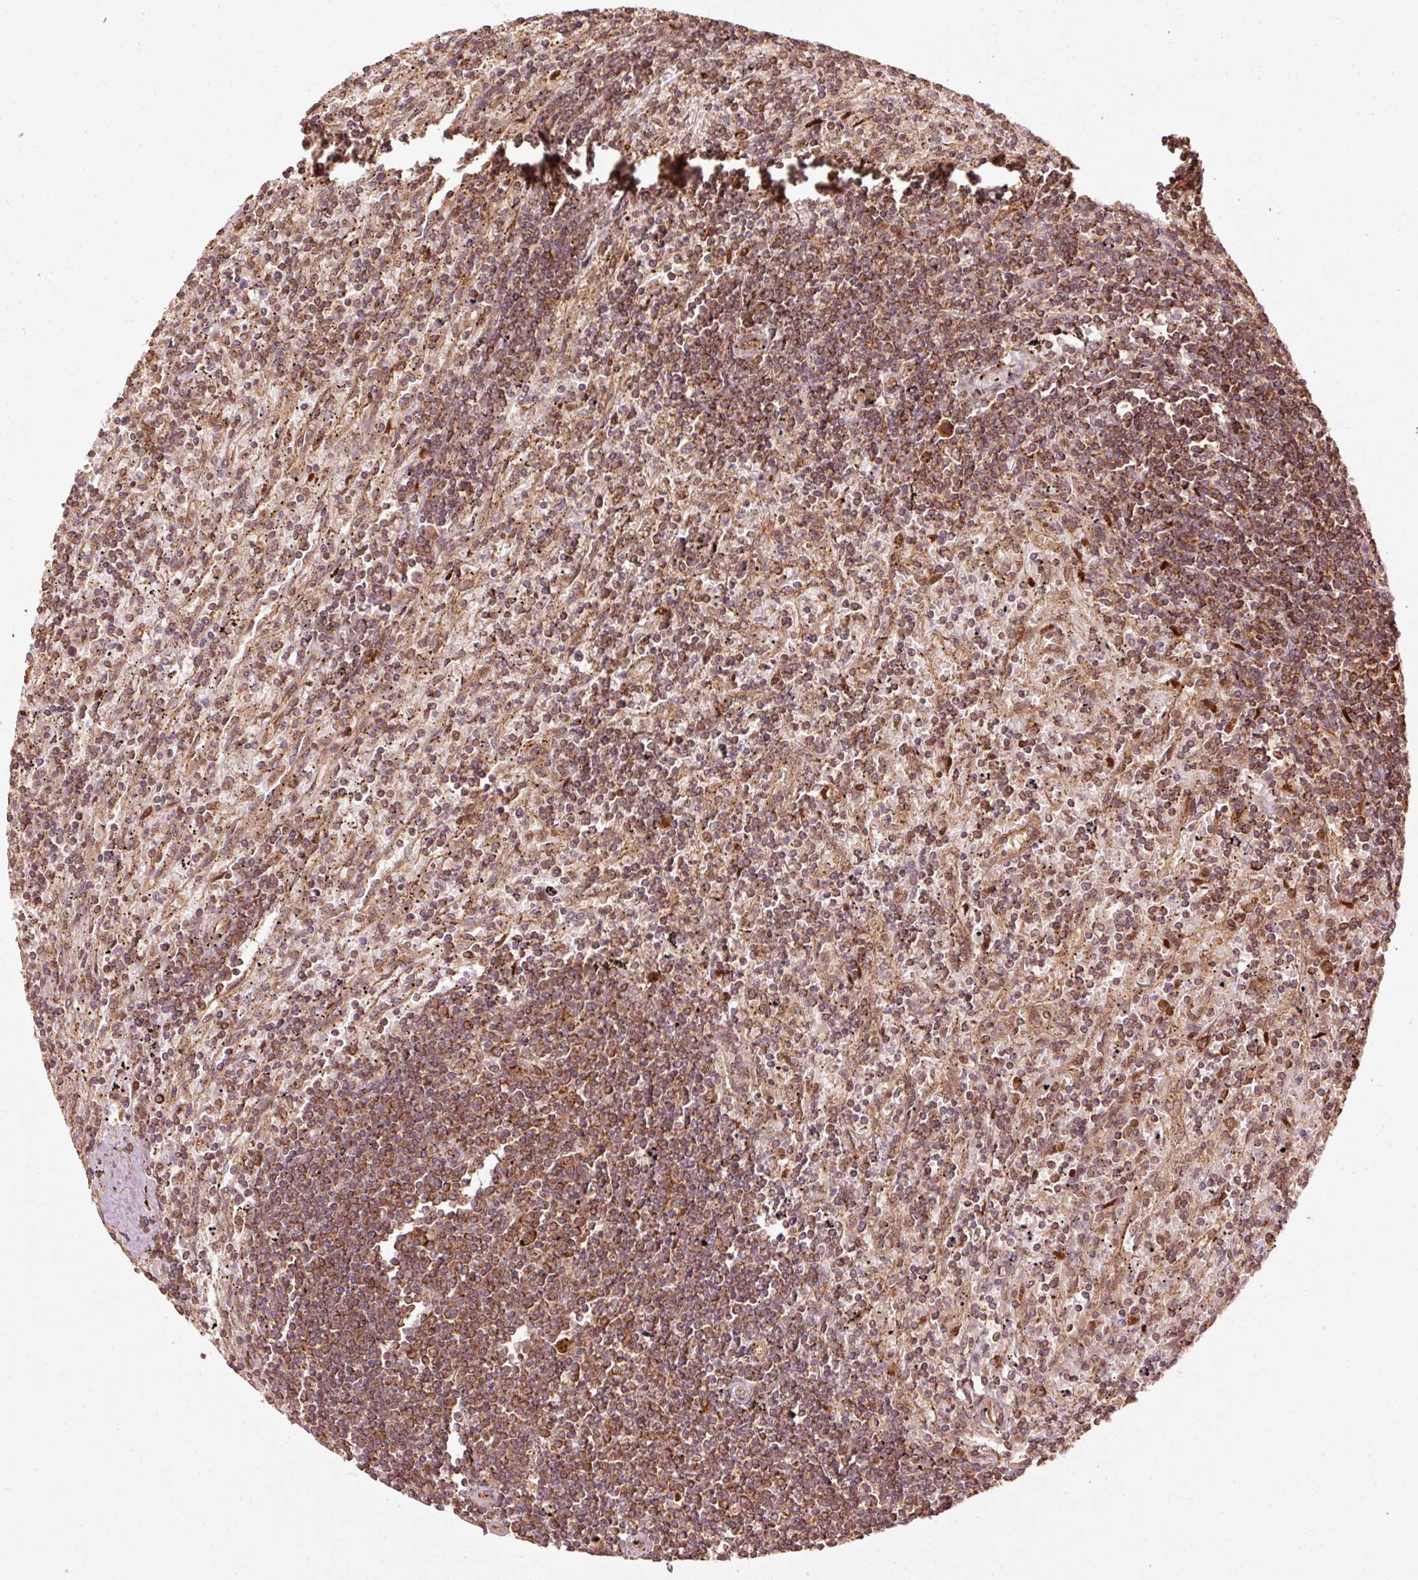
{"staining": {"intensity": "moderate", "quantity": ">75%", "location": "cytoplasmic/membranous"}, "tissue": "lymphoma", "cell_type": "Tumor cells", "image_type": "cancer", "snomed": [{"axis": "morphology", "description": "Malignant lymphoma, non-Hodgkin's type, Low grade"}, {"axis": "topography", "description": "Spleen"}], "caption": "Moderate cytoplasmic/membranous staining is present in approximately >75% of tumor cells in low-grade malignant lymphoma, non-Hodgkin's type. (Stains: DAB in brown, nuclei in blue, Microscopy: brightfield microscopy at high magnification).", "gene": "MRPL16", "patient": {"sex": "male", "age": 76}}